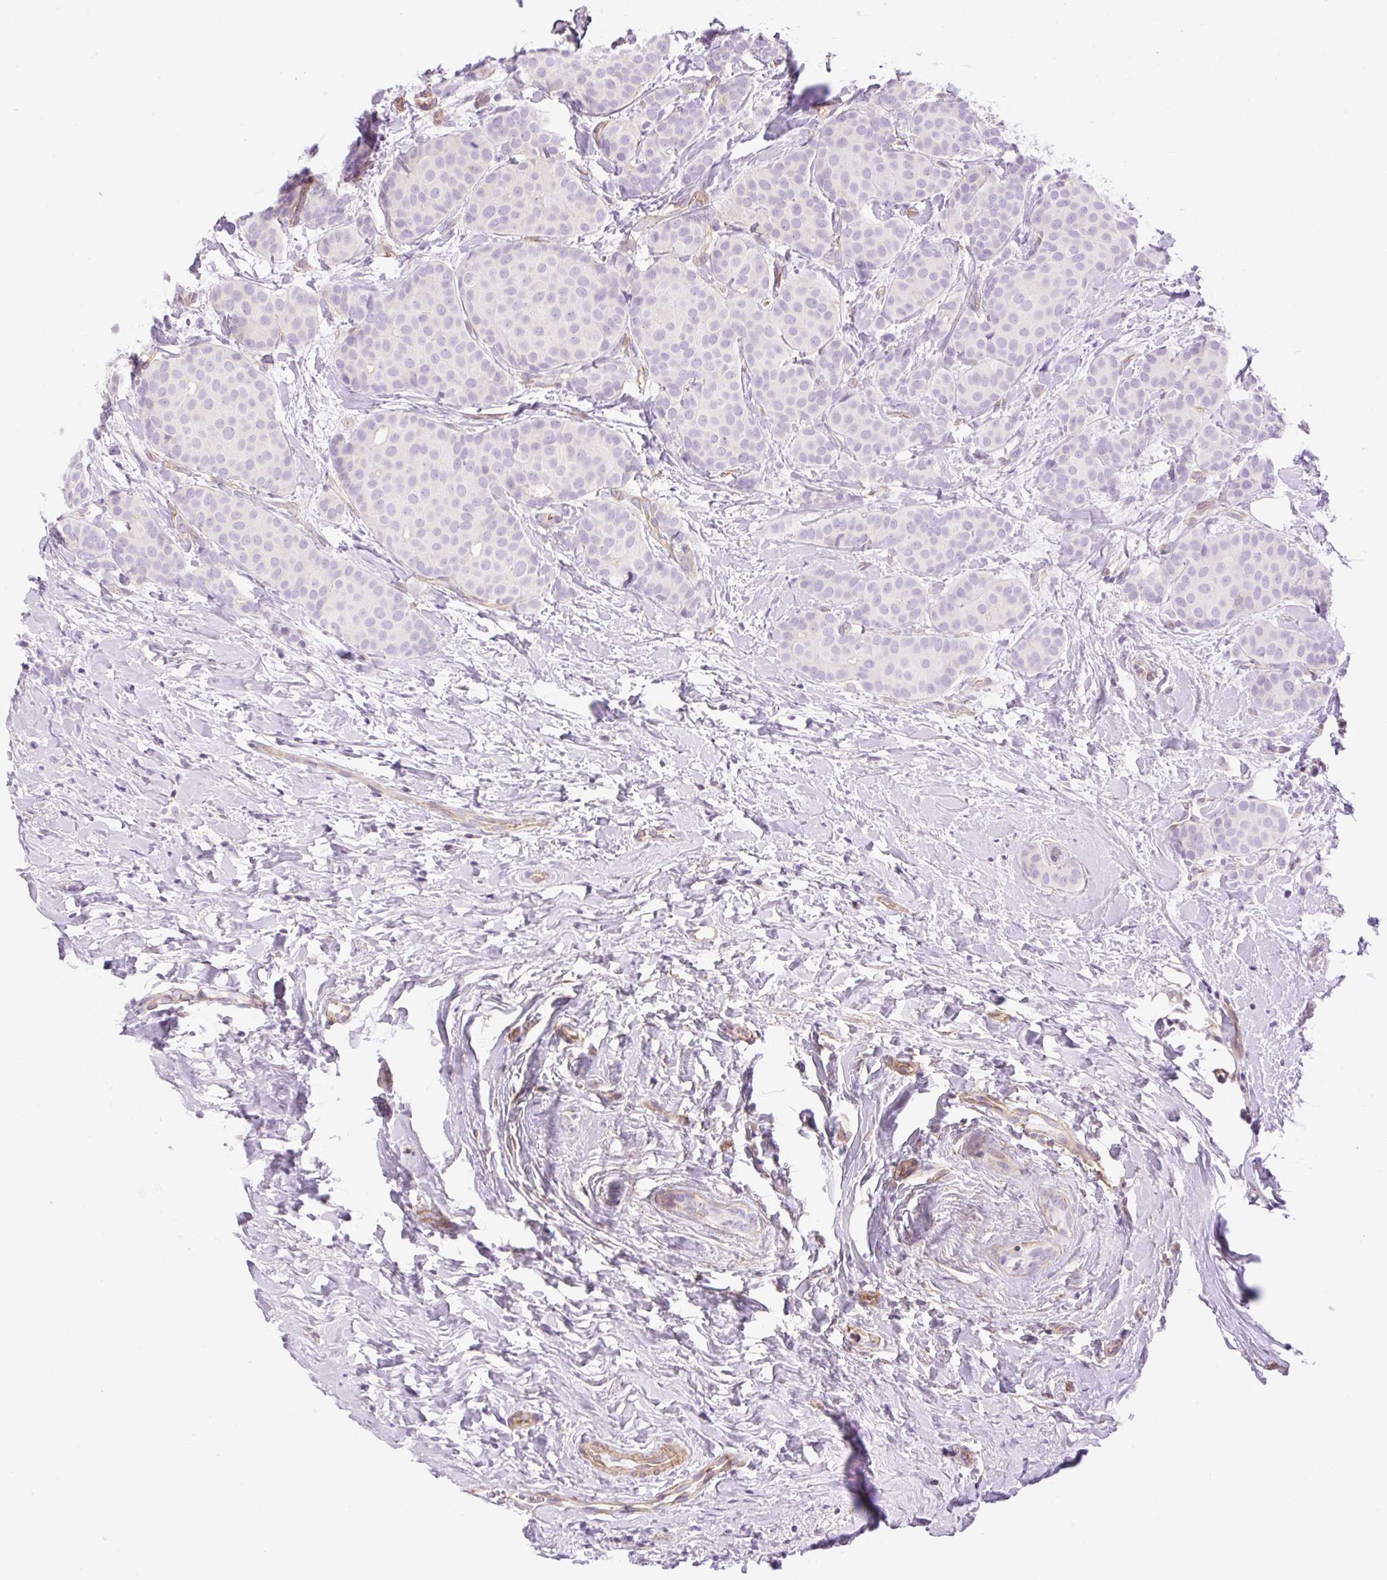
{"staining": {"intensity": "negative", "quantity": "none", "location": "none"}, "tissue": "breast cancer", "cell_type": "Tumor cells", "image_type": "cancer", "snomed": [{"axis": "morphology", "description": "Duct carcinoma"}, {"axis": "topography", "description": "Breast"}], "caption": "Immunohistochemical staining of human breast cancer (invasive ductal carcinoma) displays no significant positivity in tumor cells.", "gene": "EHD3", "patient": {"sex": "female", "age": 70}}